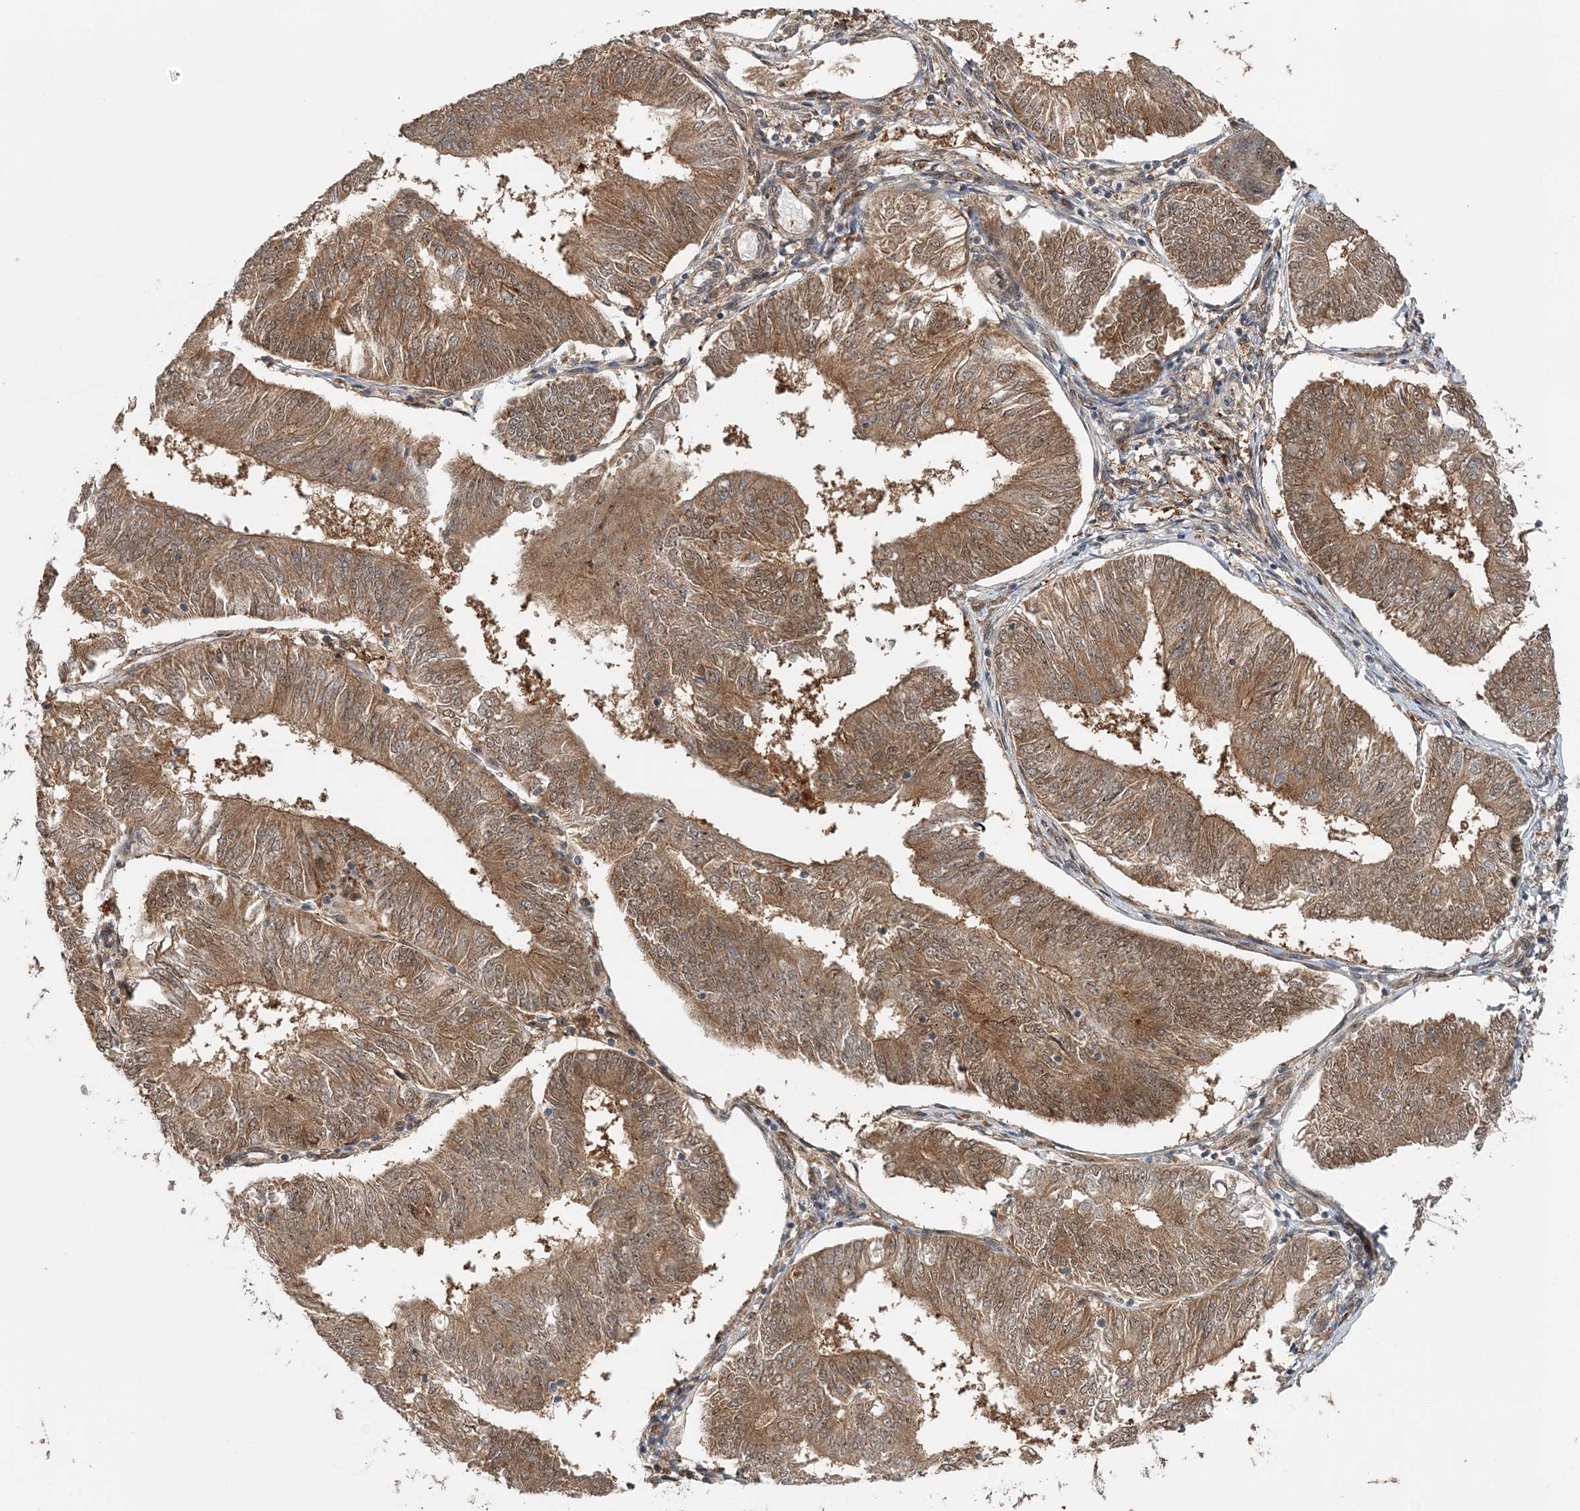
{"staining": {"intensity": "moderate", "quantity": ">75%", "location": "cytoplasmic/membranous"}, "tissue": "endometrial cancer", "cell_type": "Tumor cells", "image_type": "cancer", "snomed": [{"axis": "morphology", "description": "Adenocarcinoma, NOS"}, {"axis": "topography", "description": "Endometrium"}], "caption": "This image exhibits immunohistochemistry staining of endometrial cancer (adenocarcinoma), with medium moderate cytoplasmic/membranous expression in about >75% of tumor cells.", "gene": "UBTD2", "patient": {"sex": "female", "age": 58}}